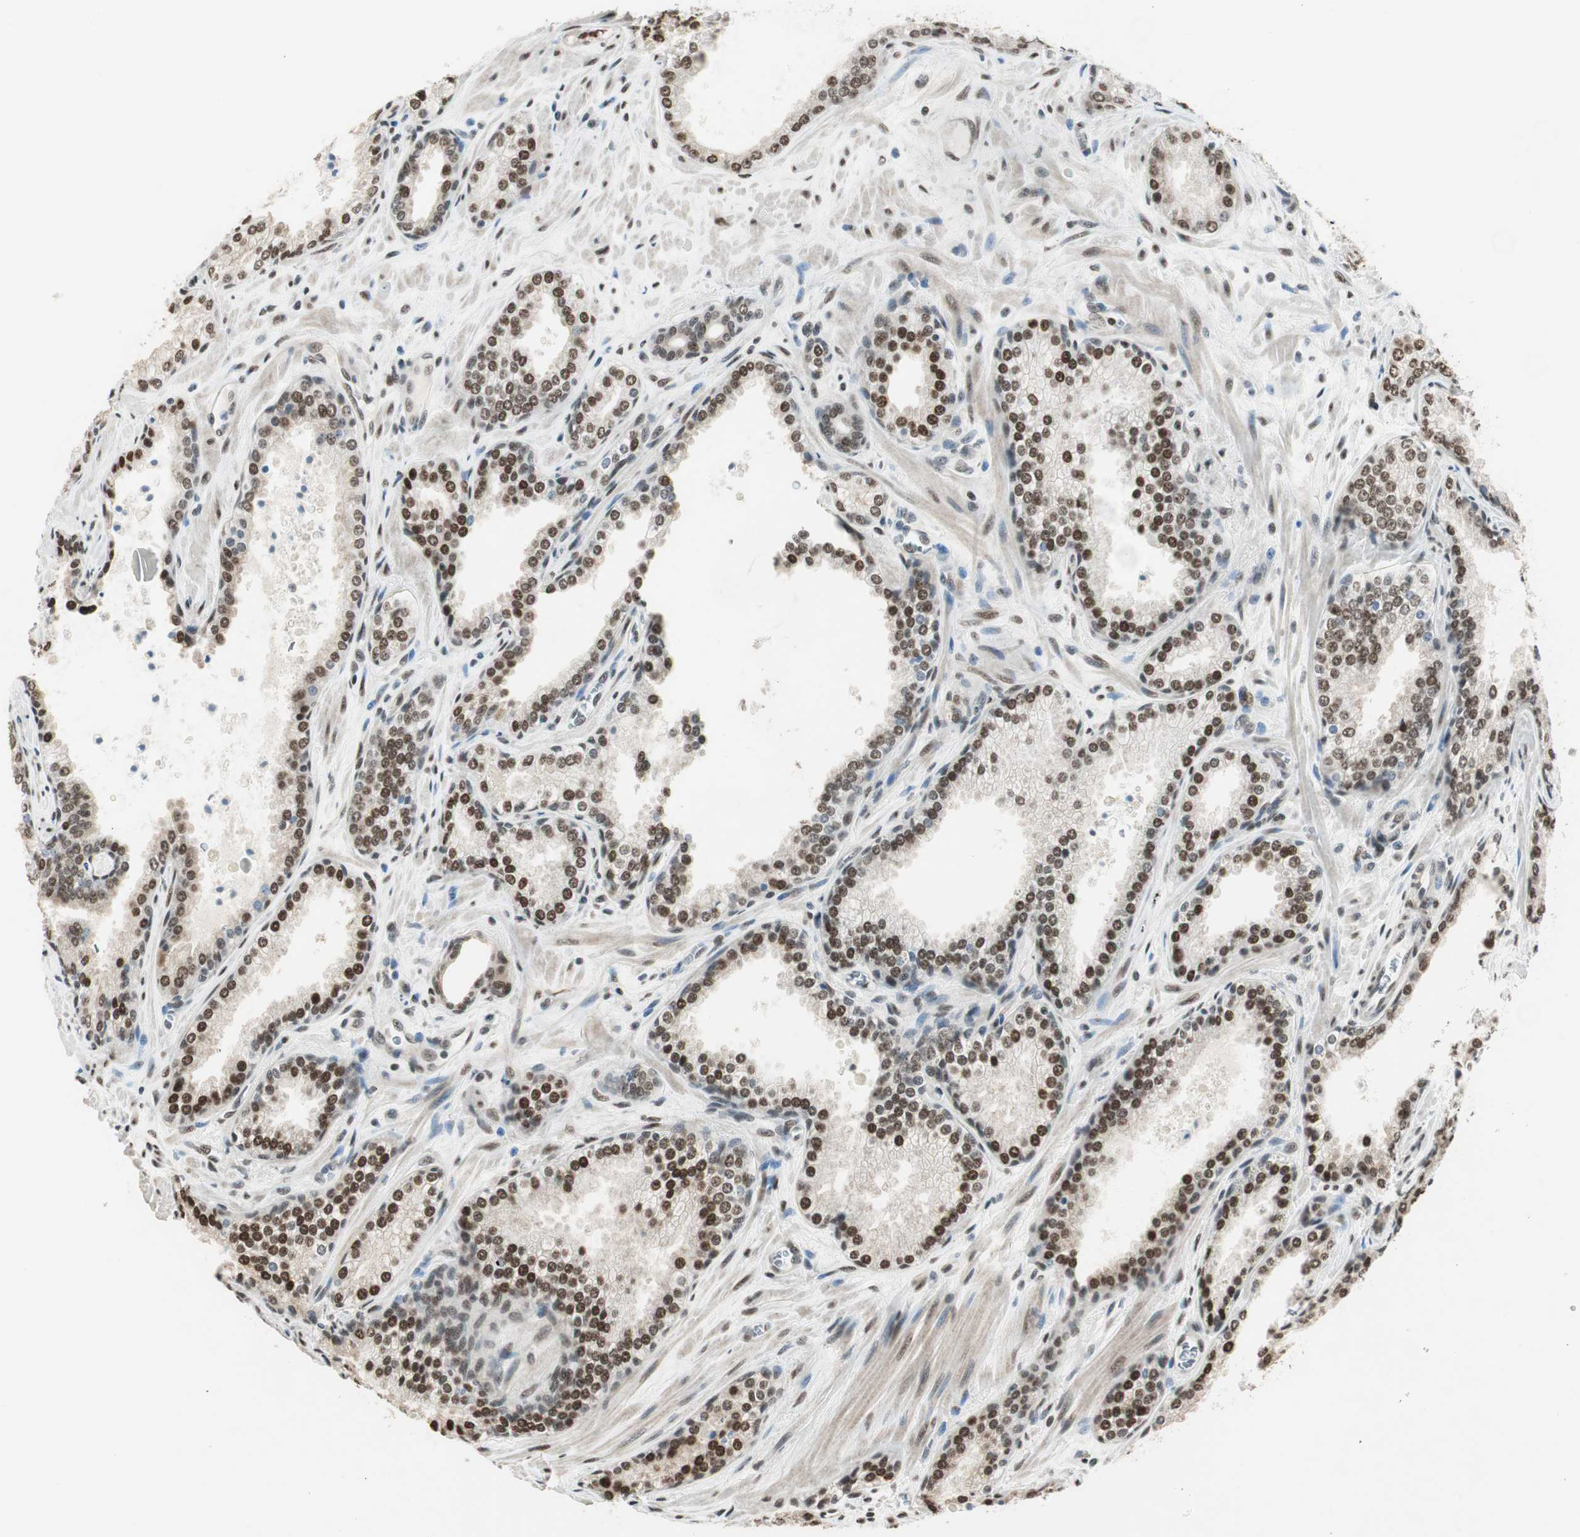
{"staining": {"intensity": "strong", "quantity": ">75%", "location": "nuclear"}, "tissue": "prostate cancer", "cell_type": "Tumor cells", "image_type": "cancer", "snomed": [{"axis": "morphology", "description": "Adenocarcinoma, Low grade"}, {"axis": "topography", "description": "Prostate"}], "caption": "This is an image of immunohistochemistry staining of prostate cancer (adenocarcinoma (low-grade)), which shows strong positivity in the nuclear of tumor cells.", "gene": "ZBTB17", "patient": {"sex": "male", "age": 60}}